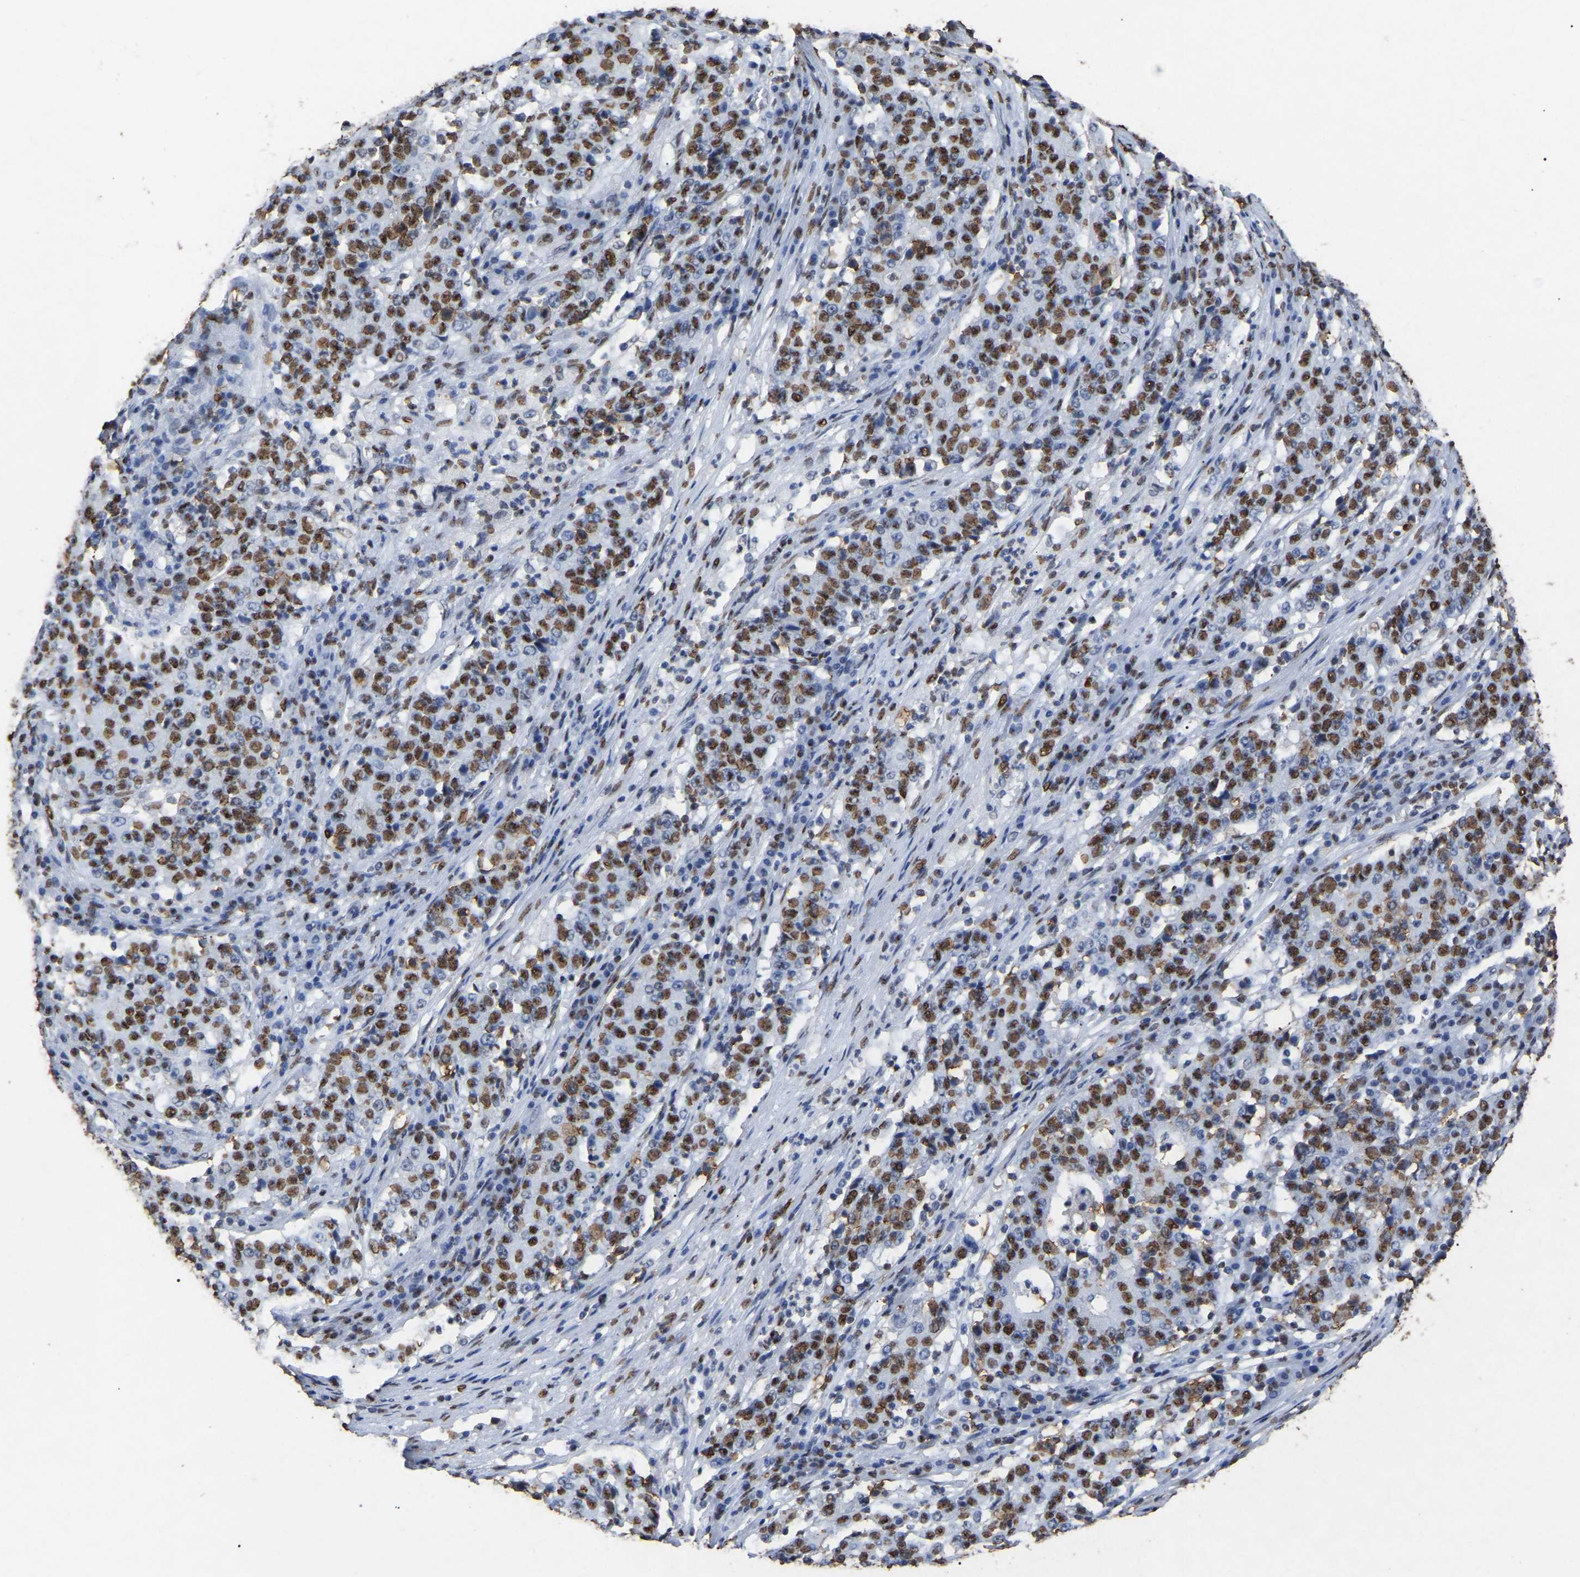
{"staining": {"intensity": "moderate", "quantity": "25%-75%", "location": "nuclear"}, "tissue": "stomach cancer", "cell_type": "Tumor cells", "image_type": "cancer", "snomed": [{"axis": "morphology", "description": "Adenocarcinoma, NOS"}, {"axis": "topography", "description": "Stomach"}], "caption": "Immunohistochemistry (IHC) histopathology image of human stomach cancer (adenocarcinoma) stained for a protein (brown), which shows medium levels of moderate nuclear staining in approximately 25%-75% of tumor cells.", "gene": "RBL2", "patient": {"sex": "male", "age": 59}}